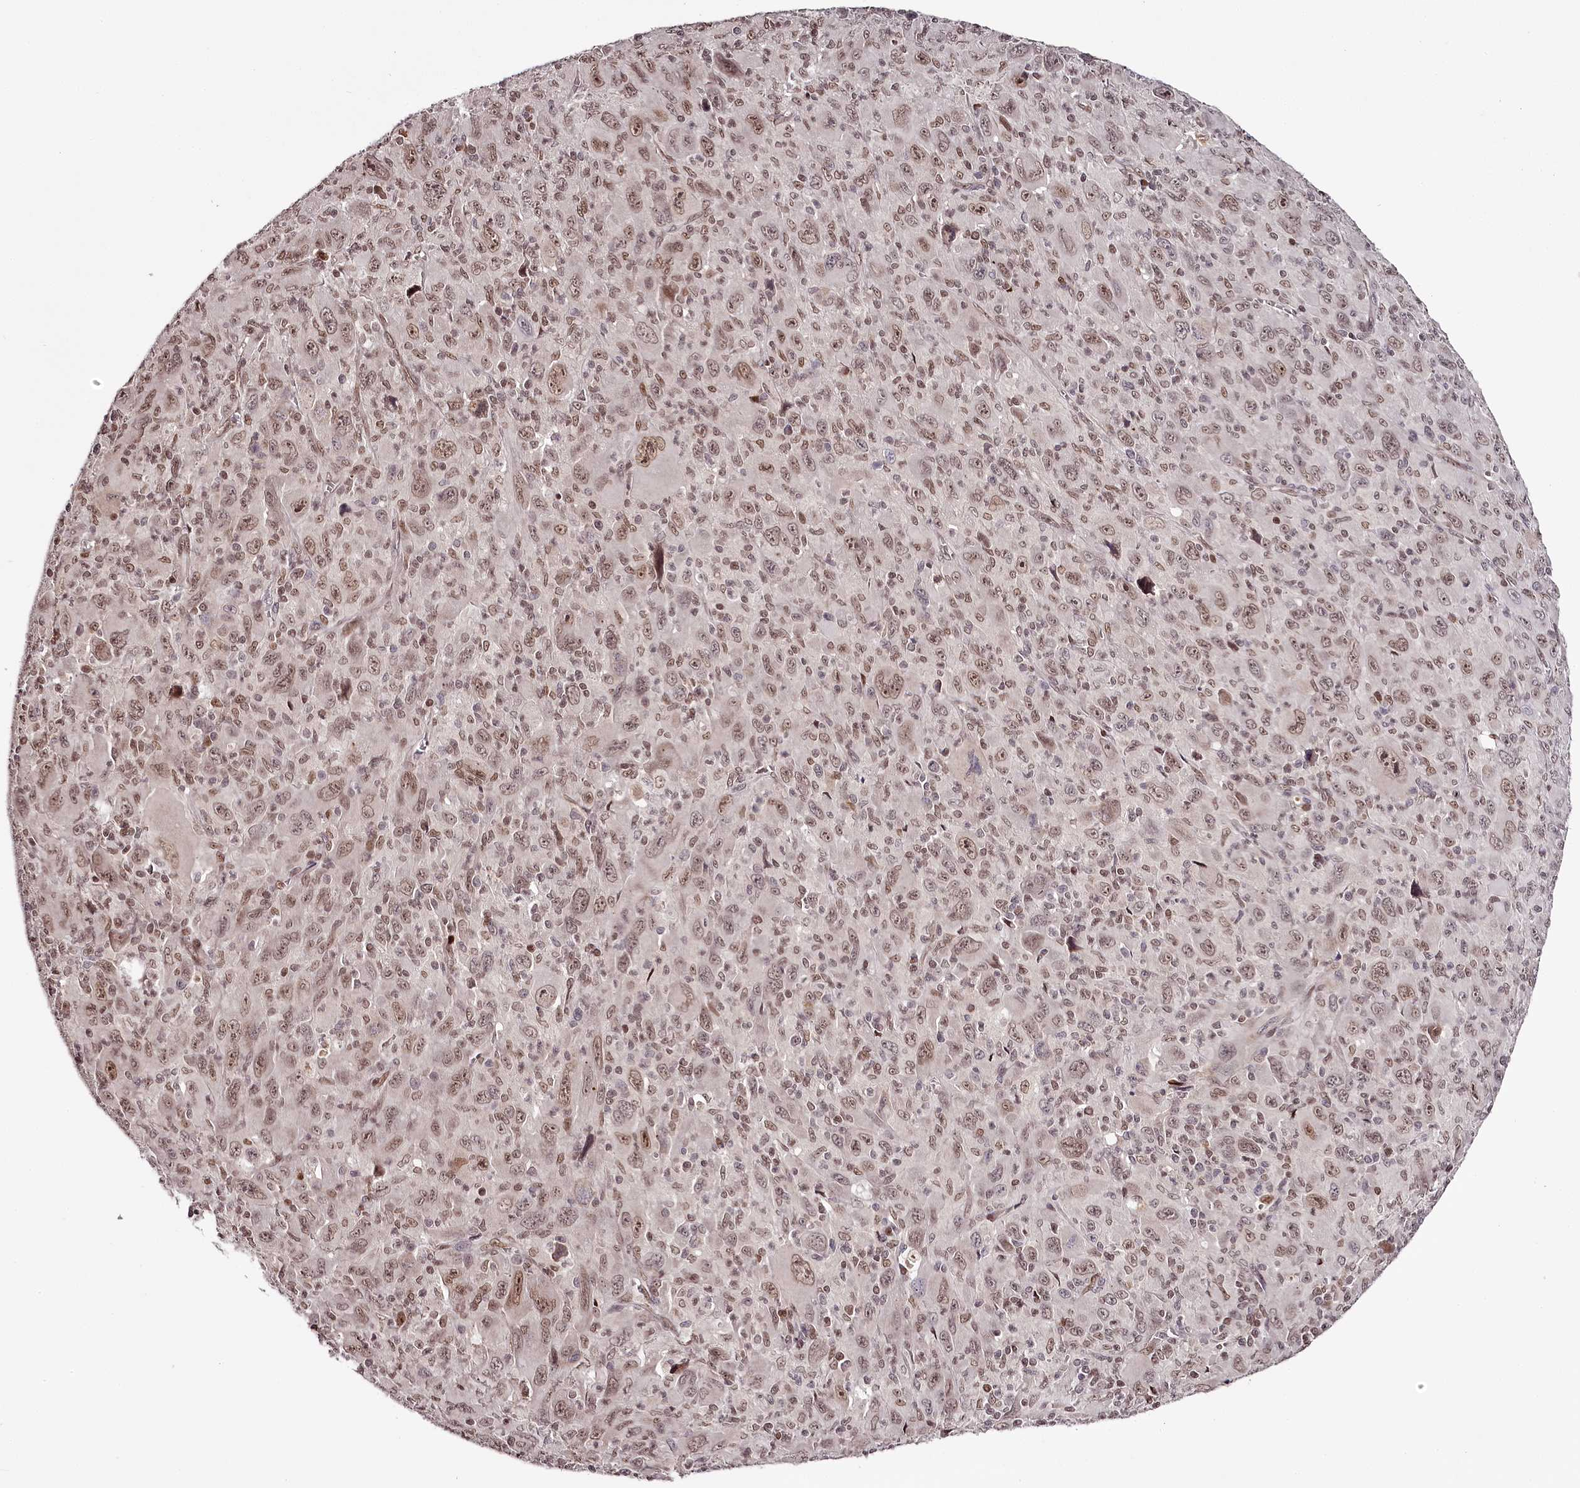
{"staining": {"intensity": "moderate", "quantity": ">75%", "location": "nuclear"}, "tissue": "melanoma", "cell_type": "Tumor cells", "image_type": "cancer", "snomed": [{"axis": "morphology", "description": "Malignant melanoma, Metastatic site"}, {"axis": "topography", "description": "Skin"}], "caption": "Immunohistochemical staining of human melanoma displays medium levels of moderate nuclear protein expression in approximately >75% of tumor cells. (DAB IHC with brightfield microscopy, high magnification).", "gene": "THYN1", "patient": {"sex": "female", "age": 56}}